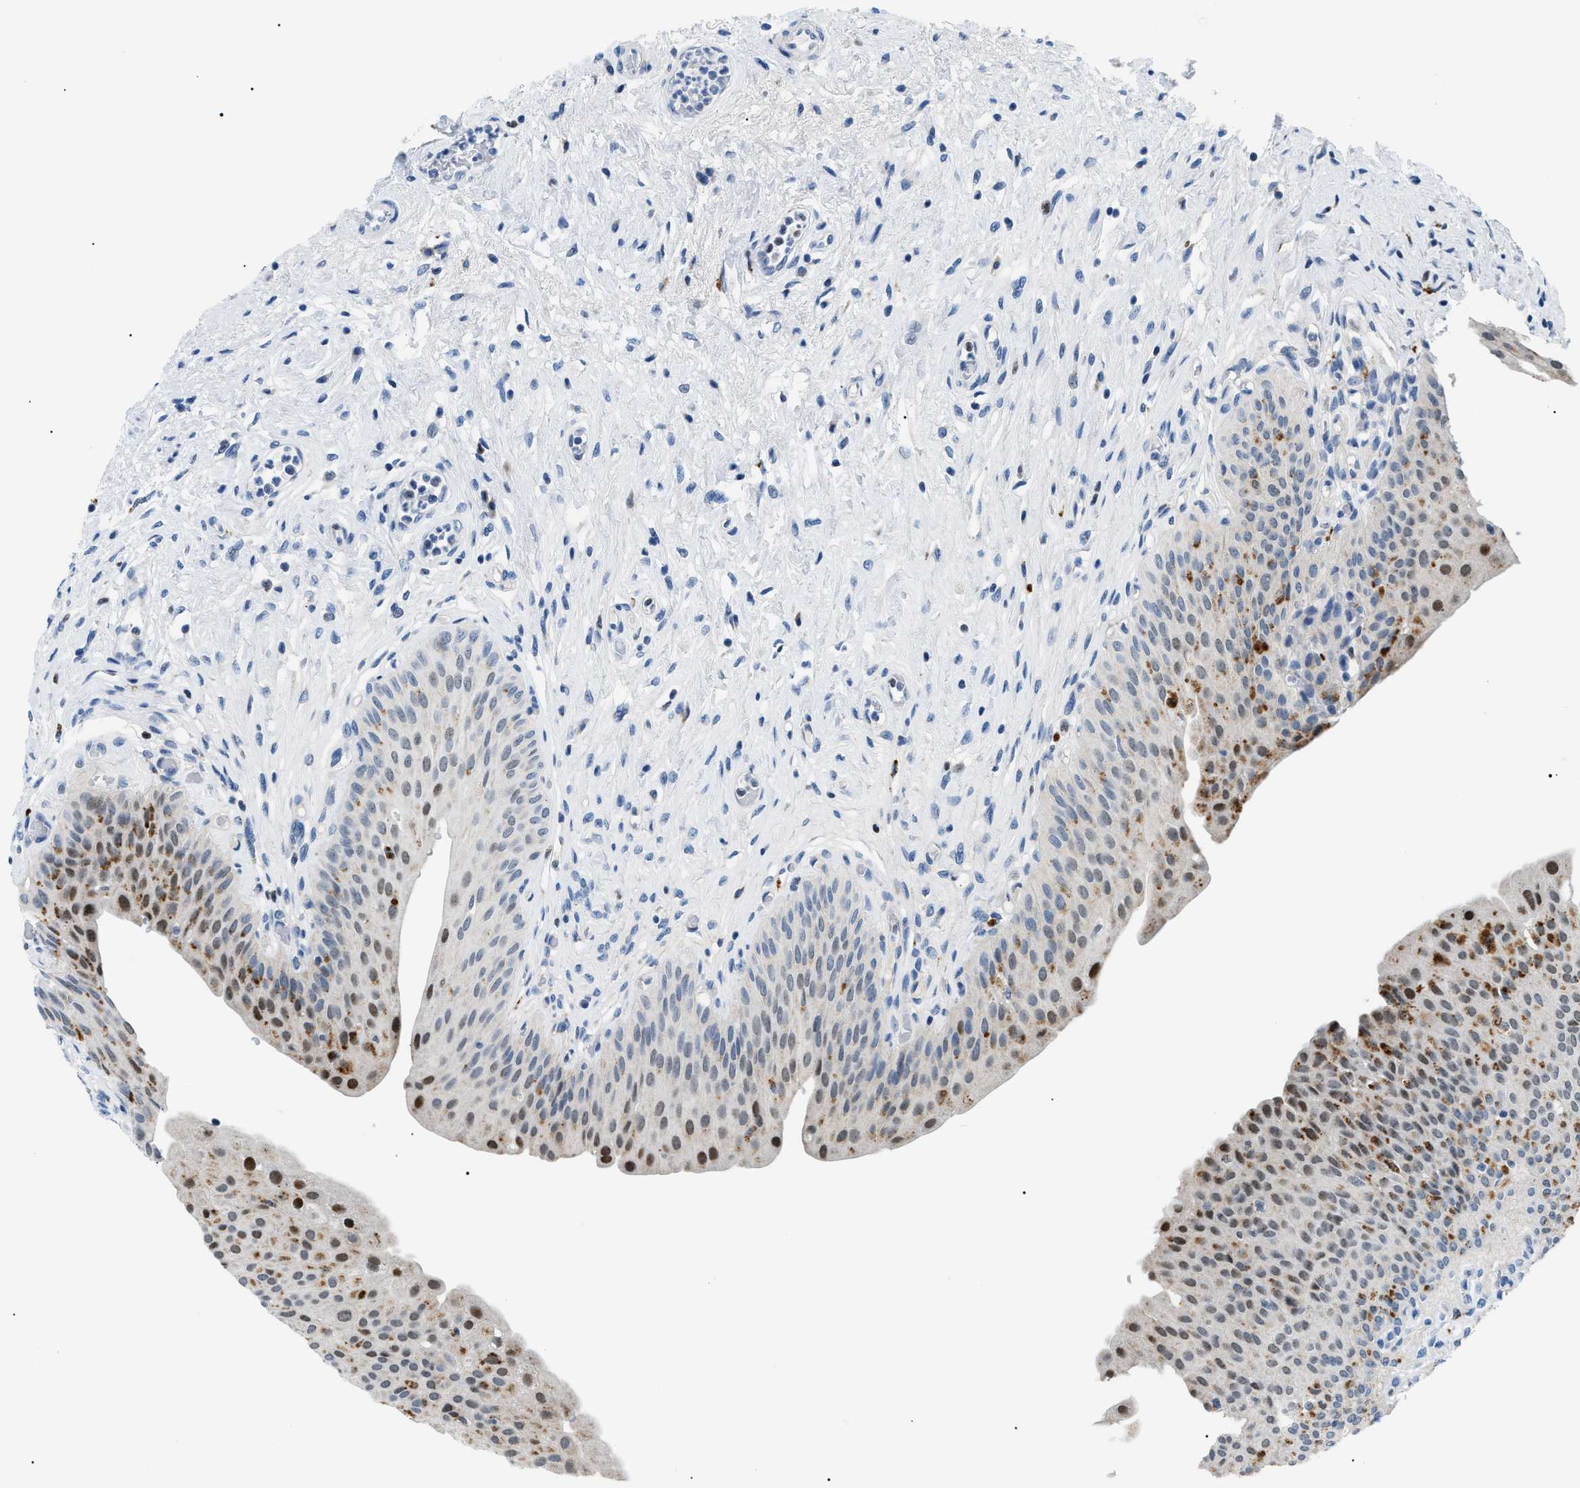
{"staining": {"intensity": "moderate", "quantity": "25%-75%", "location": "cytoplasmic/membranous,nuclear"}, "tissue": "urinary bladder", "cell_type": "Urothelial cells", "image_type": "normal", "snomed": [{"axis": "morphology", "description": "Normal tissue, NOS"}, {"axis": "topography", "description": "Urinary bladder"}], "caption": "Immunohistochemistry (IHC) of normal human urinary bladder demonstrates medium levels of moderate cytoplasmic/membranous,nuclear positivity in approximately 25%-75% of urothelial cells. The staining was performed using DAB (3,3'-diaminobenzidine) to visualize the protein expression in brown, while the nuclei were stained in blue with hematoxylin (Magnification: 20x).", "gene": "SMARCC1", "patient": {"sex": "male", "age": 46}}